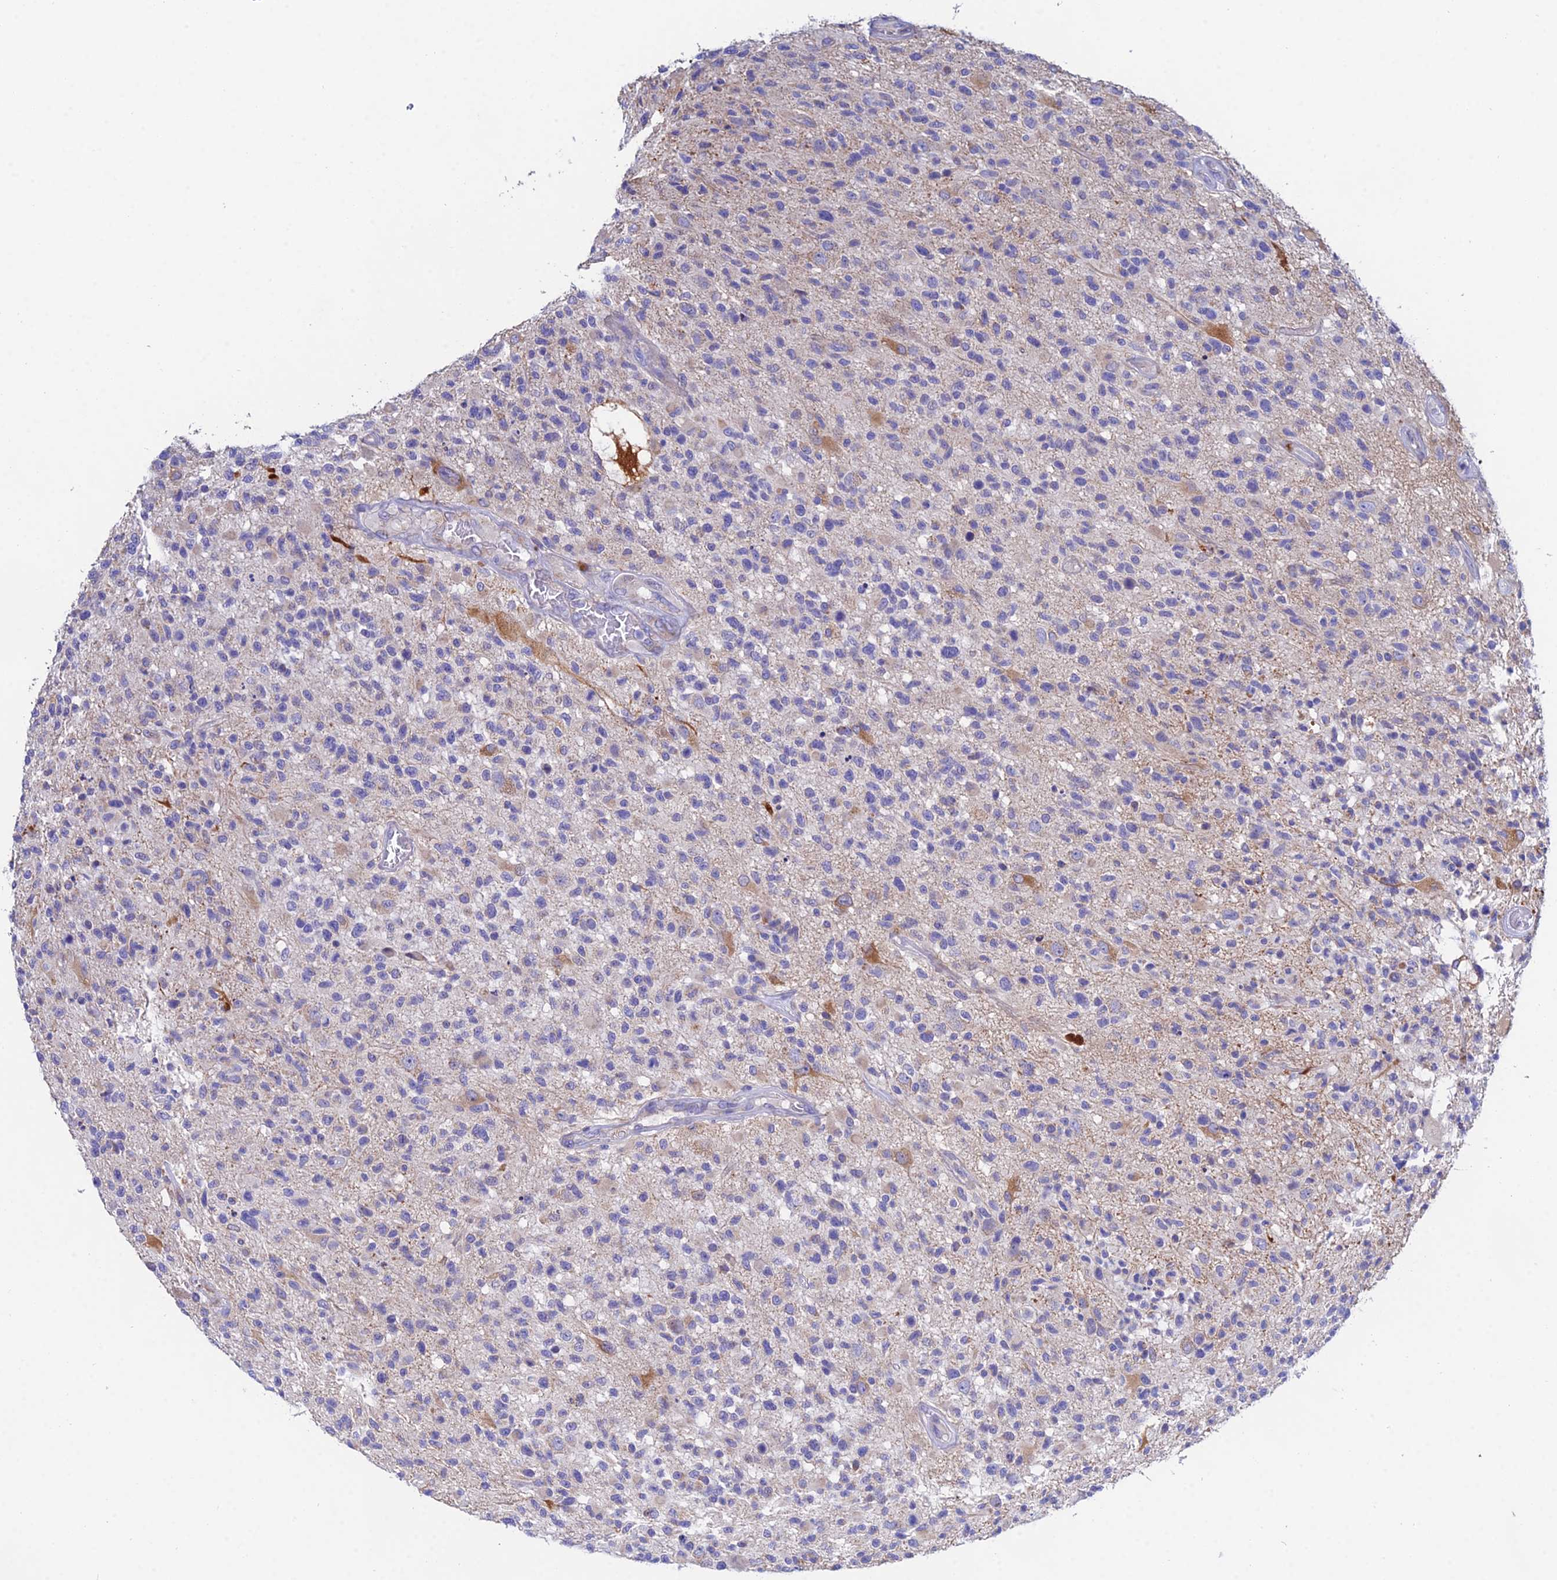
{"staining": {"intensity": "moderate", "quantity": "<25%", "location": "cytoplasmic/membranous"}, "tissue": "glioma", "cell_type": "Tumor cells", "image_type": "cancer", "snomed": [{"axis": "morphology", "description": "Glioma, malignant, High grade"}, {"axis": "morphology", "description": "Glioblastoma, NOS"}, {"axis": "topography", "description": "Brain"}], "caption": "An image showing moderate cytoplasmic/membranous staining in about <25% of tumor cells in glioma, as visualized by brown immunohistochemical staining.", "gene": "PPP2R2C", "patient": {"sex": "male", "age": 60}}